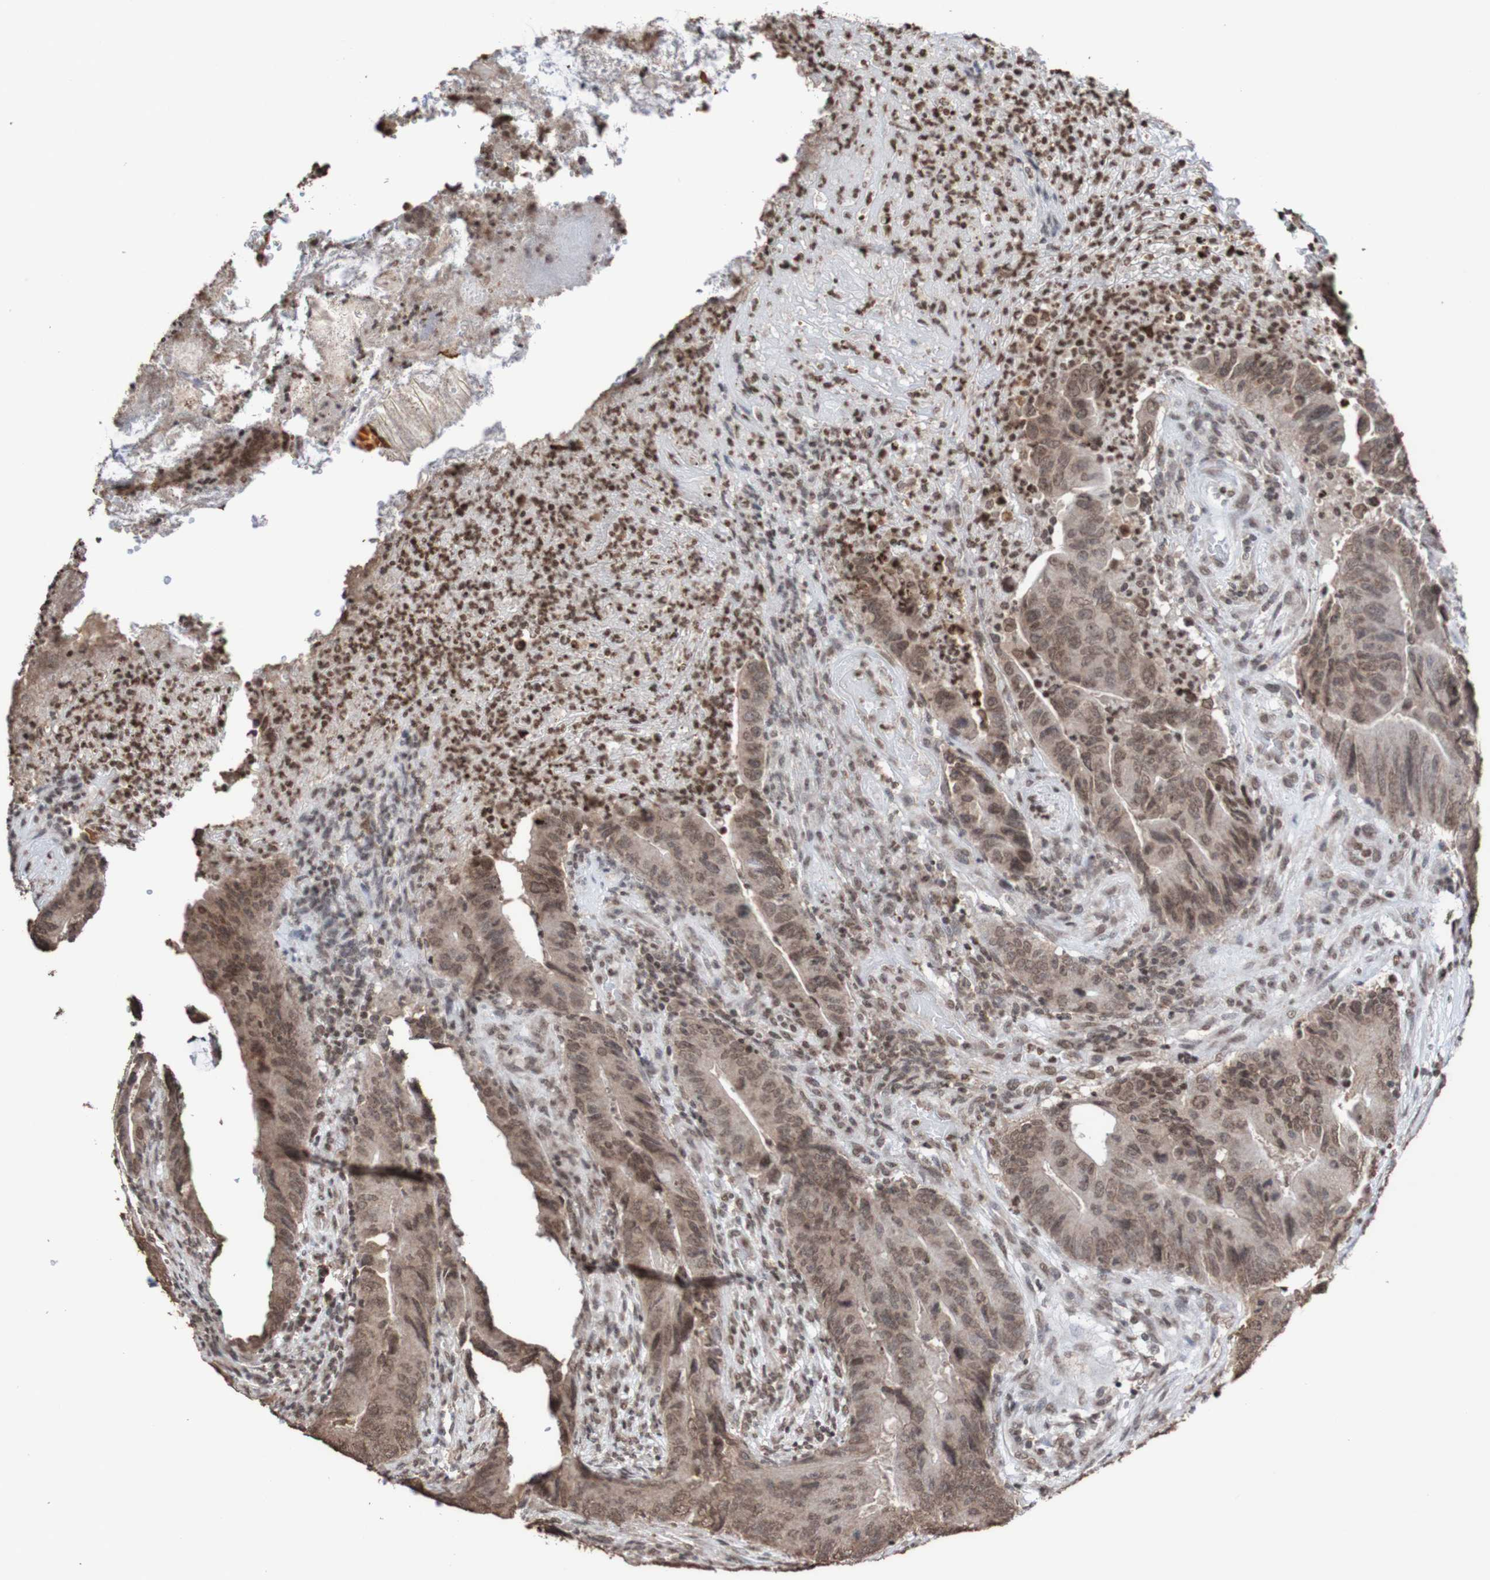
{"staining": {"intensity": "moderate", "quantity": ">75%", "location": "cytoplasmic/membranous,nuclear"}, "tissue": "colorectal cancer", "cell_type": "Tumor cells", "image_type": "cancer", "snomed": [{"axis": "morphology", "description": "Normal tissue, NOS"}, {"axis": "morphology", "description": "Adenocarcinoma, NOS"}, {"axis": "topography", "description": "Colon"}], "caption": "A photomicrograph of human colorectal adenocarcinoma stained for a protein shows moderate cytoplasmic/membranous and nuclear brown staining in tumor cells.", "gene": "GFI1", "patient": {"sex": "male", "age": 56}}